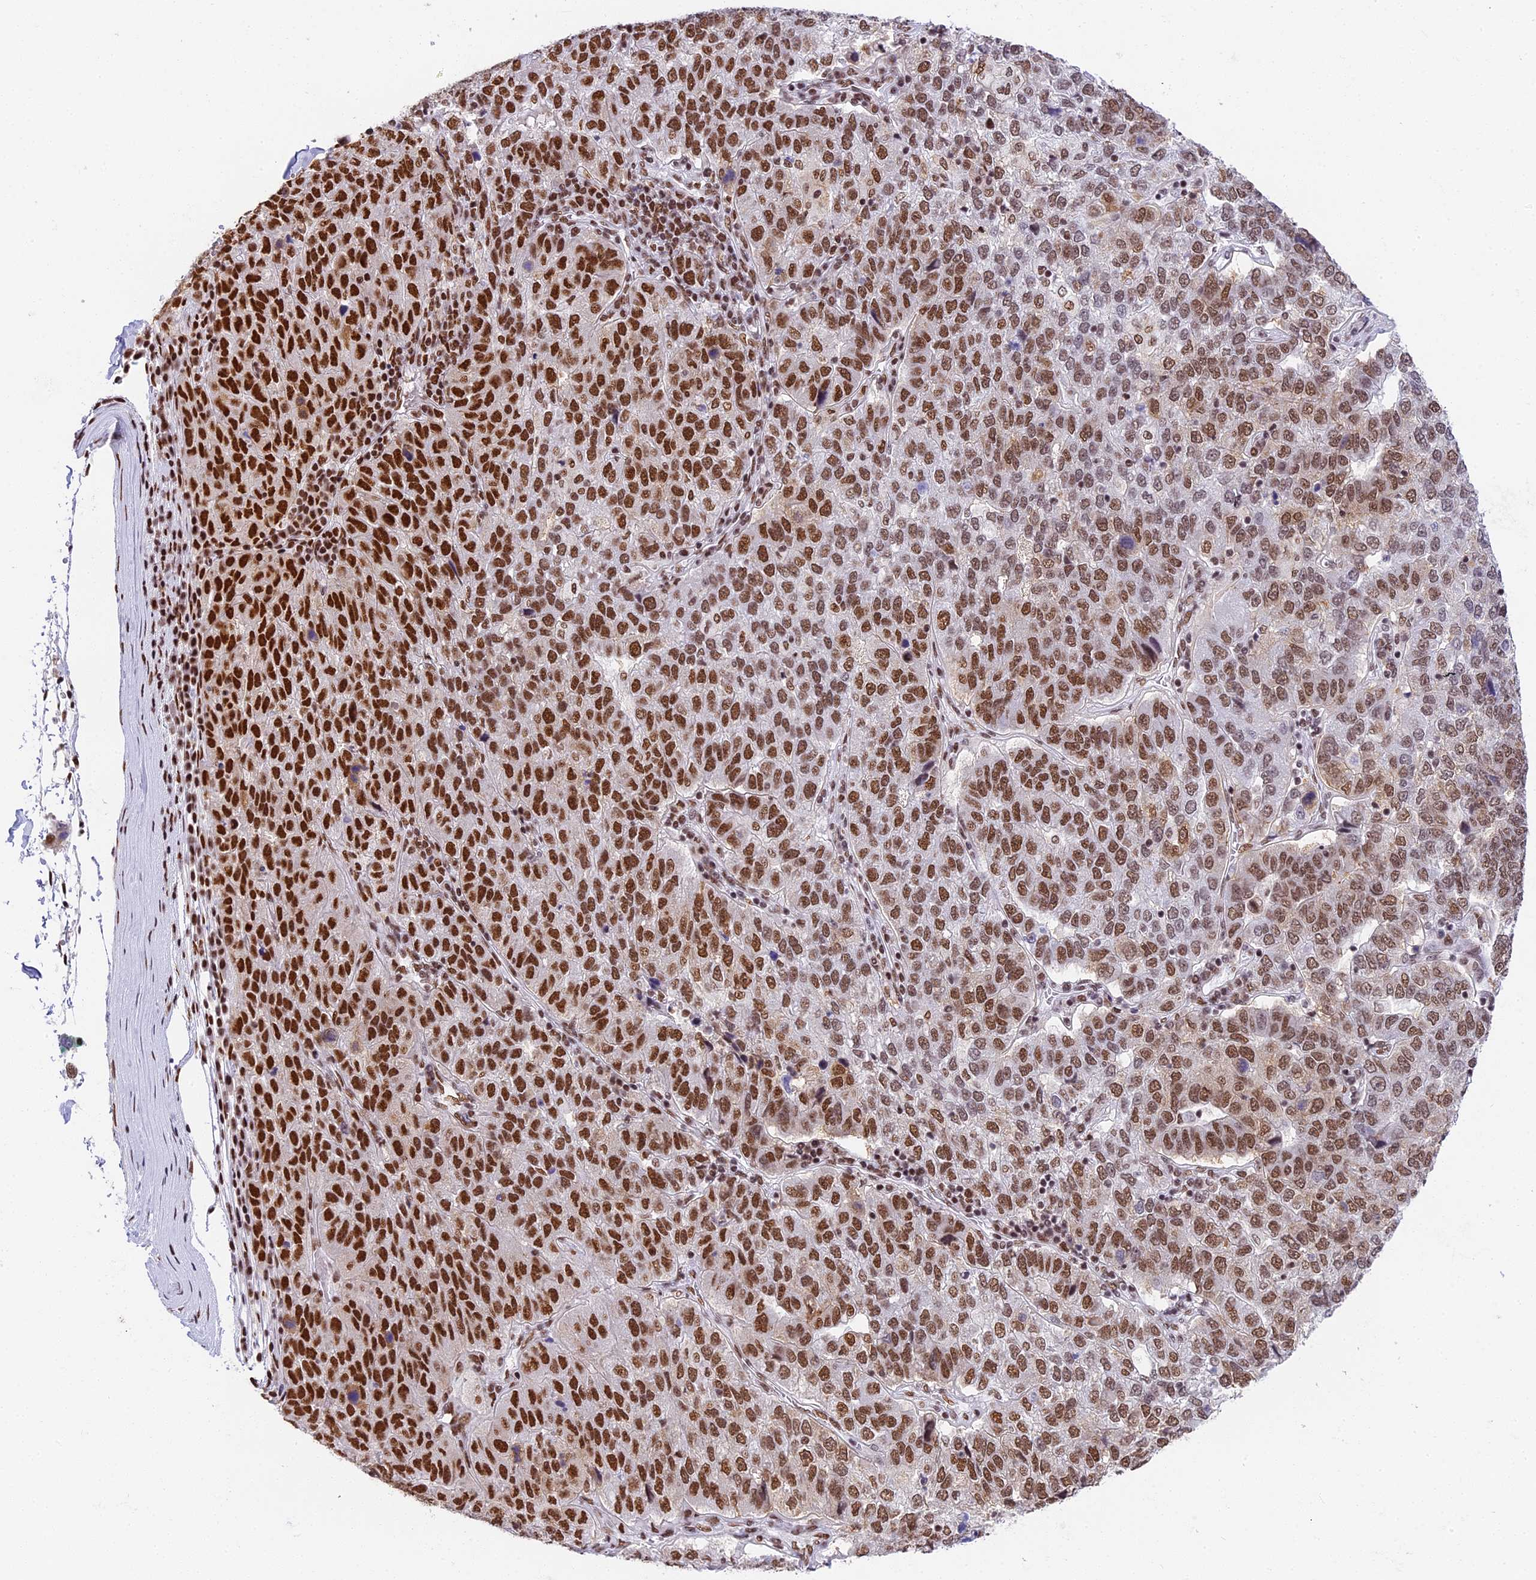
{"staining": {"intensity": "strong", "quantity": ">75%", "location": "nuclear"}, "tissue": "pancreatic cancer", "cell_type": "Tumor cells", "image_type": "cancer", "snomed": [{"axis": "morphology", "description": "Adenocarcinoma, NOS"}, {"axis": "topography", "description": "Pancreas"}], "caption": "IHC (DAB) staining of adenocarcinoma (pancreatic) demonstrates strong nuclear protein positivity in about >75% of tumor cells.", "gene": "SBNO1", "patient": {"sex": "female", "age": 61}}